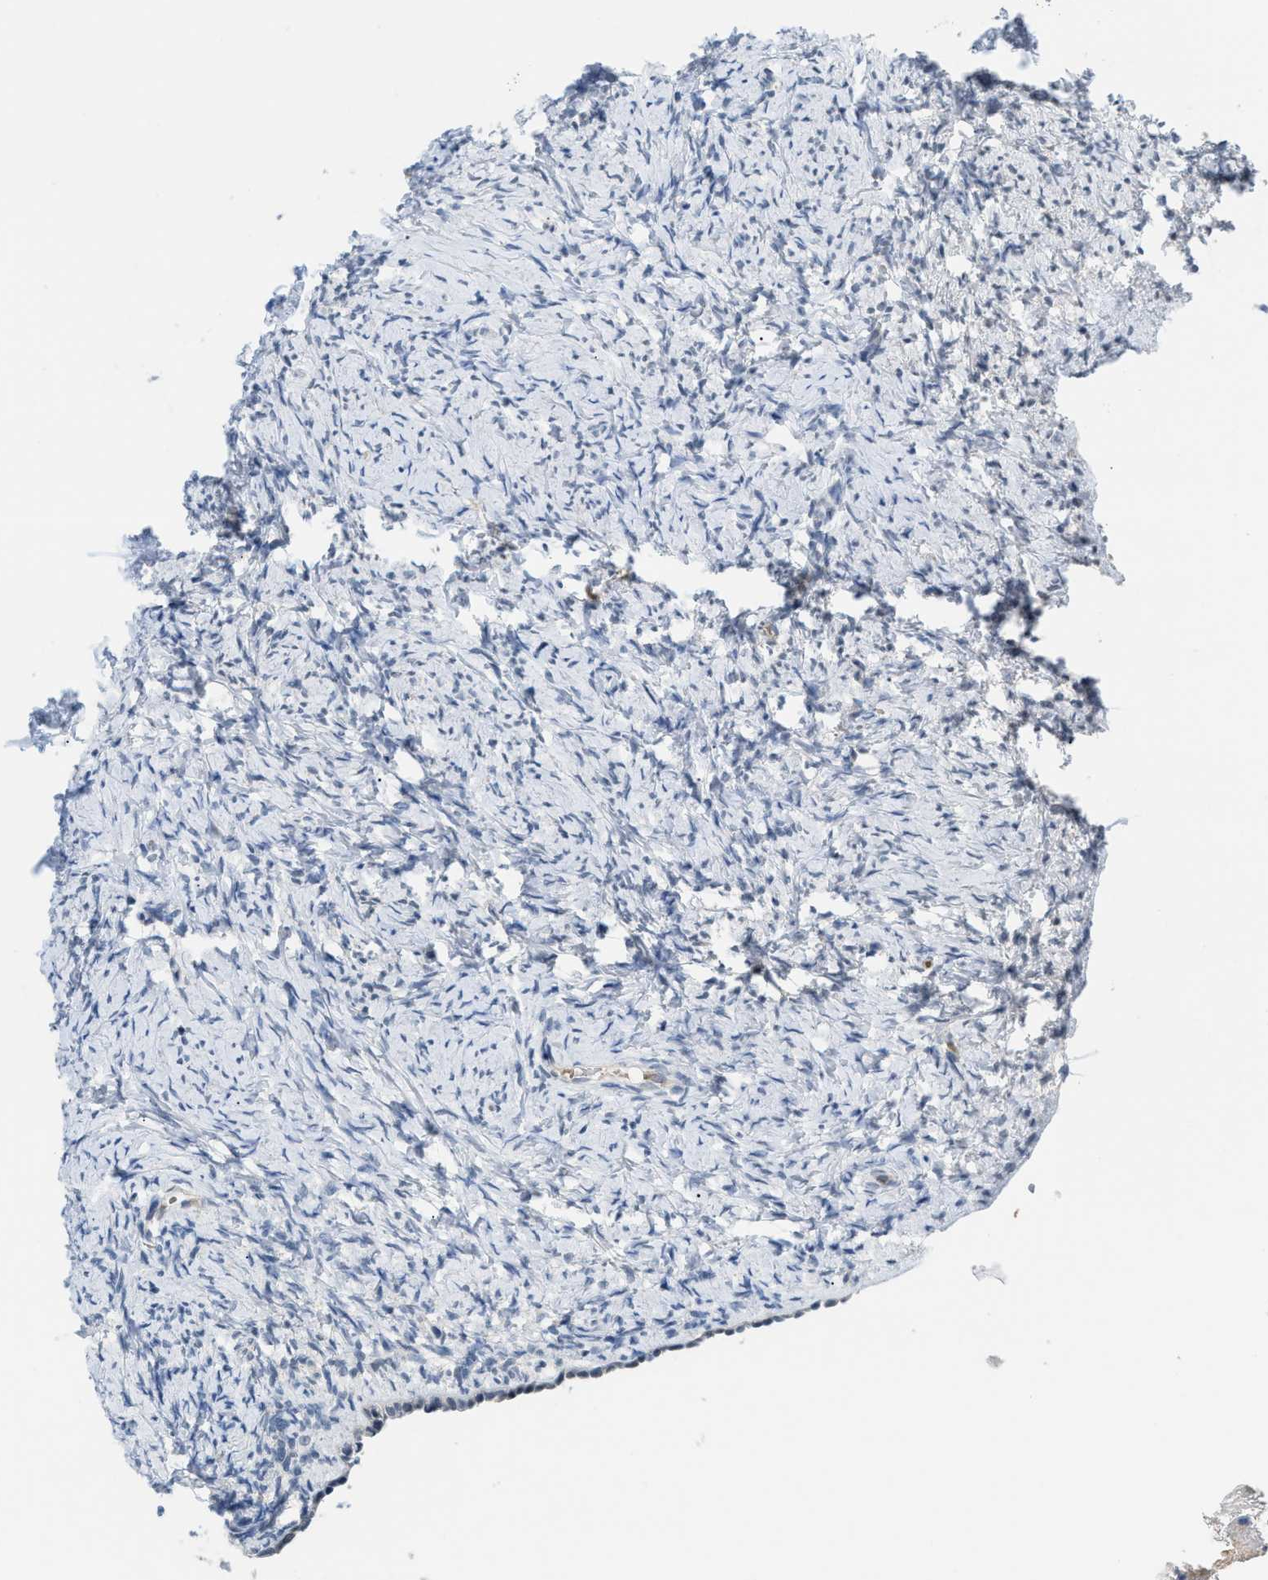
{"staining": {"intensity": "weak", "quantity": ">75%", "location": "cytoplasmic/membranous"}, "tissue": "ovary", "cell_type": "Follicle cells", "image_type": "normal", "snomed": [{"axis": "morphology", "description": "Normal tissue, NOS"}, {"axis": "topography", "description": "Ovary"}], "caption": "Benign ovary shows weak cytoplasmic/membranous positivity in about >75% of follicle cells.", "gene": "PSAT1", "patient": {"sex": "female", "age": 33}}